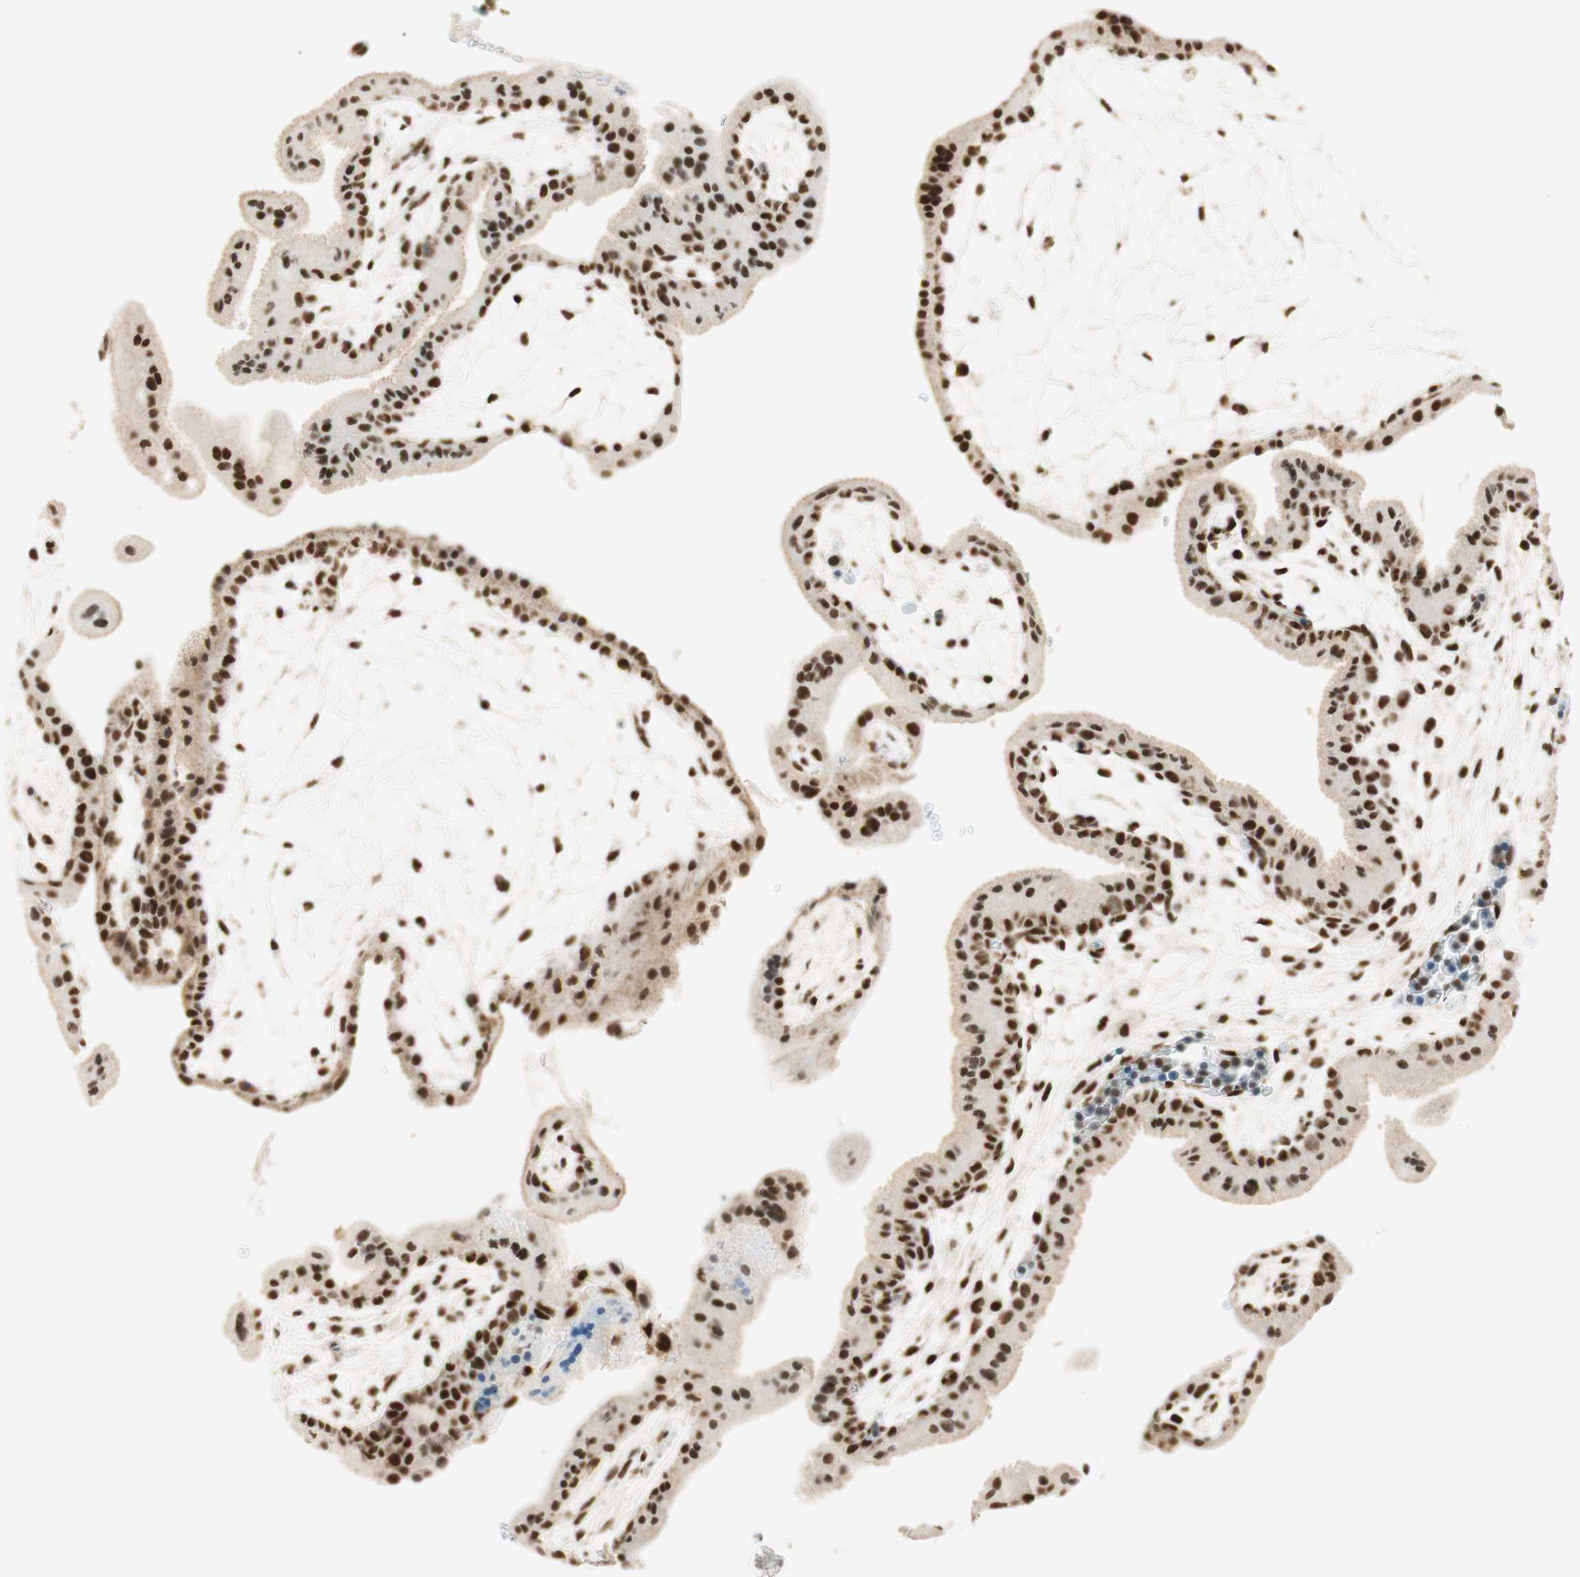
{"staining": {"intensity": "strong", "quantity": ">75%", "location": "nuclear"}, "tissue": "placenta", "cell_type": "Trophoblastic cells", "image_type": "normal", "snomed": [{"axis": "morphology", "description": "Normal tissue, NOS"}, {"axis": "topography", "description": "Placenta"}], "caption": "Immunohistochemistry histopathology image of unremarkable placenta: placenta stained using IHC displays high levels of strong protein expression localized specifically in the nuclear of trophoblastic cells, appearing as a nuclear brown color.", "gene": "ZNF782", "patient": {"sex": "female", "age": 35}}